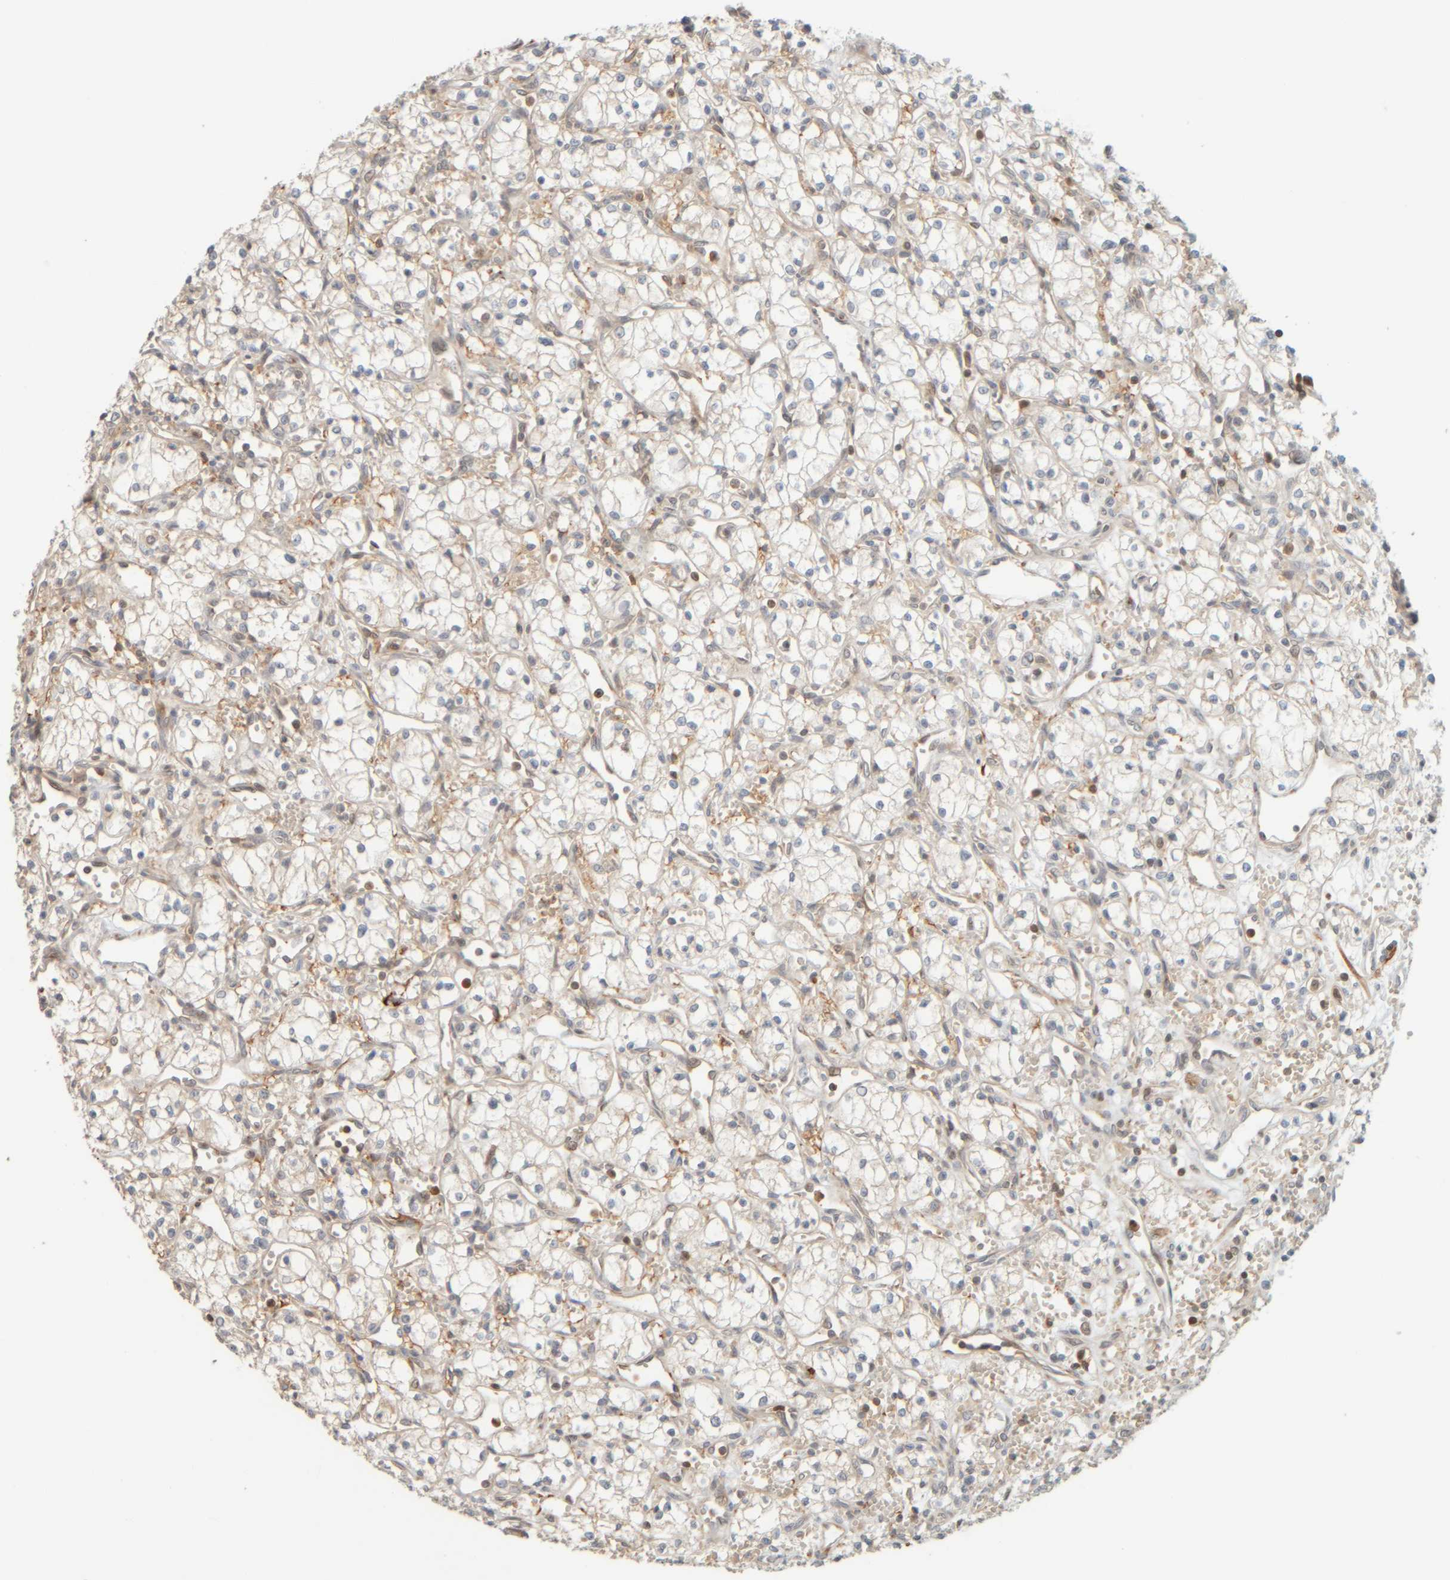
{"staining": {"intensity": "weak", "quantity": ">75%", "location": "cytoplasmic/membranous"}, "tissue": "renal cancer", "cell_type": "Tumor cells", "image_type": "cancer", "snomed": [{"axis": "morphology", "description": "Adenocarcinoma, NOS"}, {"axis": "topography", "description": "Kidney"}], "caption": "Renal adenocarcinoma tissue demonstrates weak cytoplasmic/membranous expression in about >75% of tumor cells, visualized by immunohistochemistry.", "gene": "PTGES3L-AARSD1", "patient": {"sex": "male", "age": 59}}